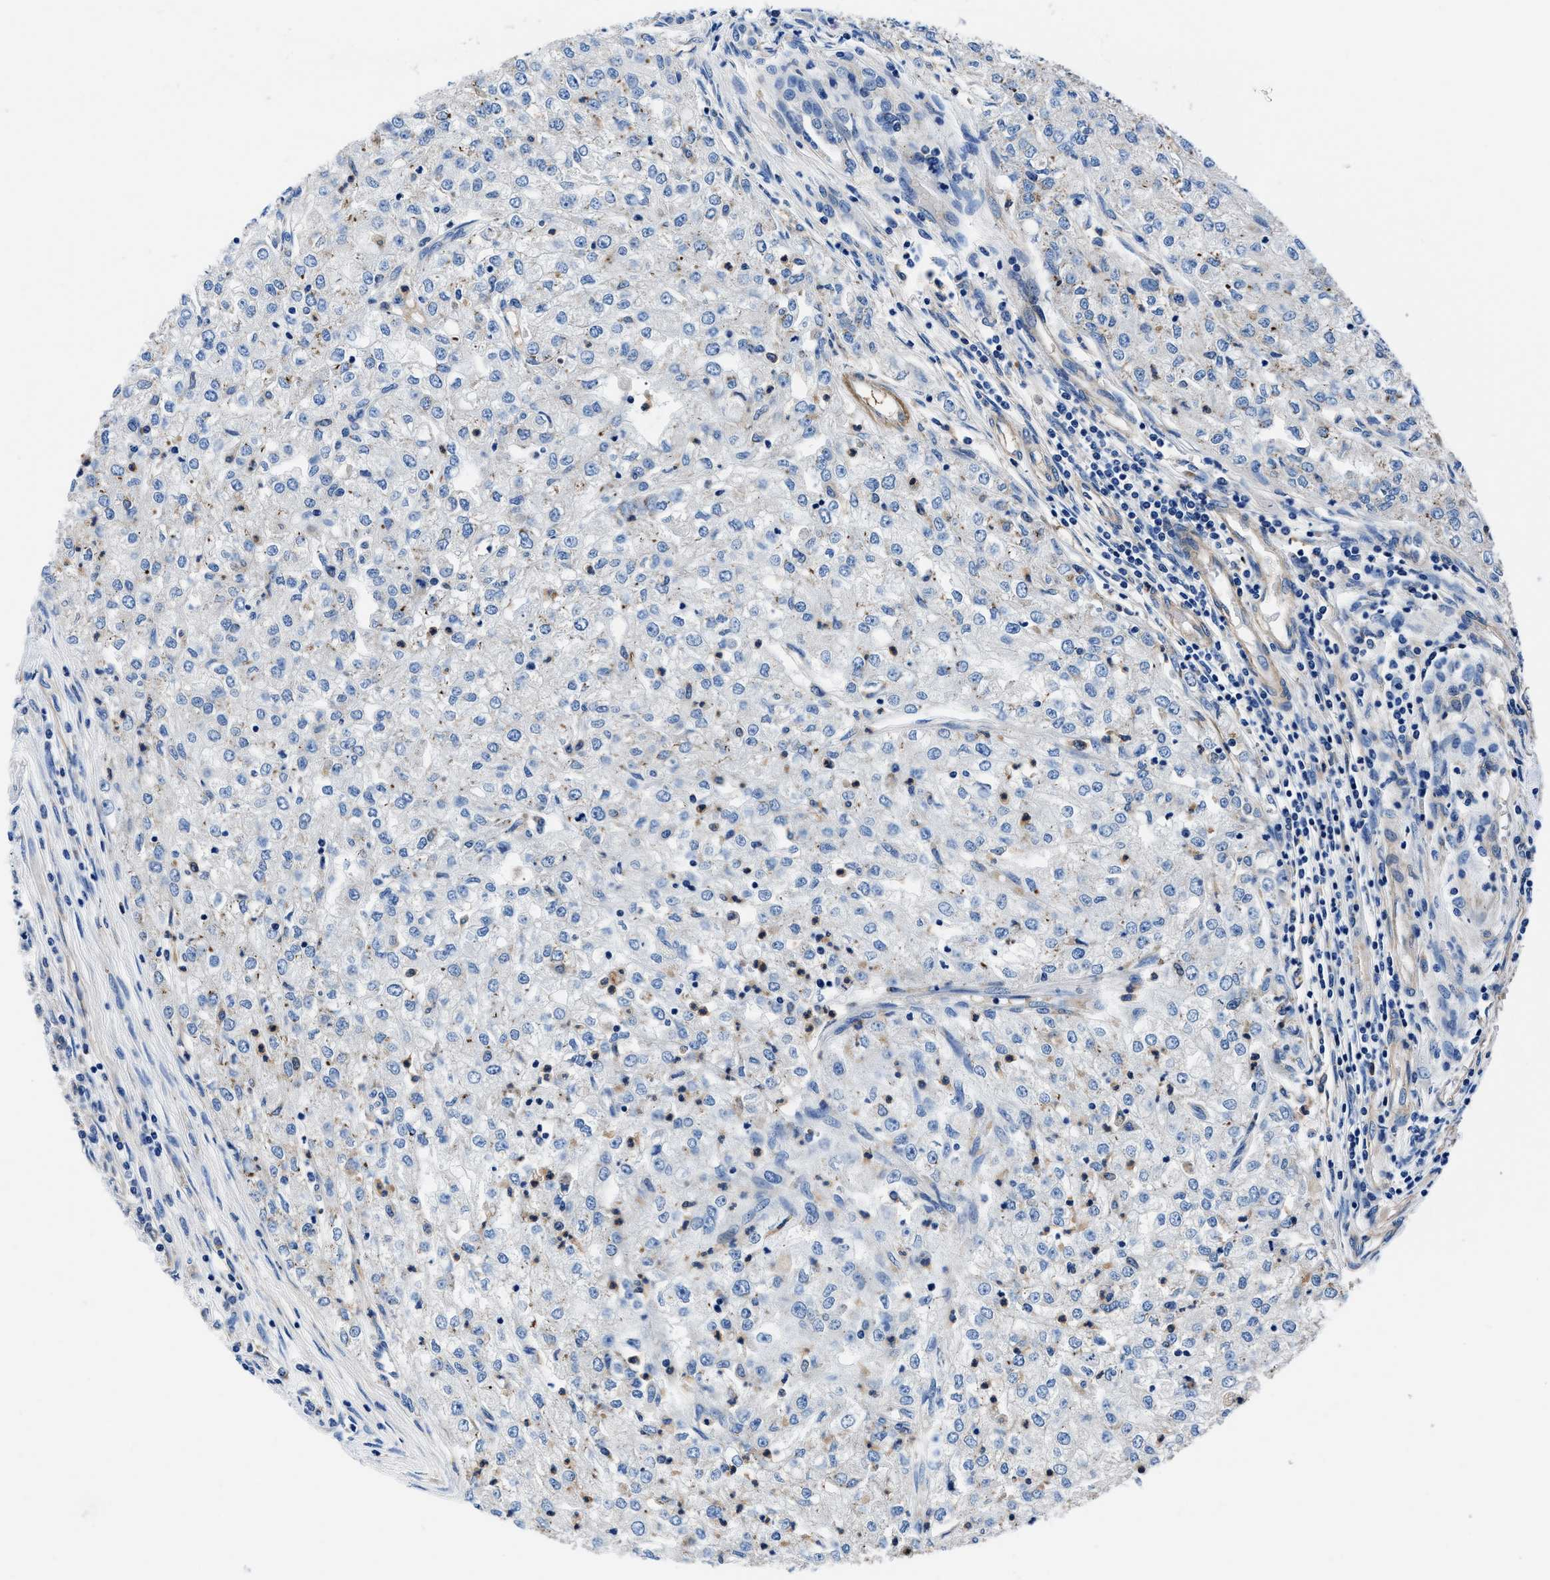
{"staining": {"intensity": "negative", "quantity": "none", "location": "none"}, "tissue": "renal cancer", "cell_type": "Tumor cells", "image_type": "cancer", "snomed": [{"axis": "morphology", "description": "Adenocarcinoma, NOS"}, {"axis": "topography", "description": "Kidney"}], "caption": "Renal adenocarcinoma was stained to show a protein in brown. There is no significant staining in tumor cells. The staining is performed using DAB (3,3'-diaminobenzidine) brown chromogen with nuclei counter-stained in using hematoxylin.", "gene": "NEU1", "patient": {"sex": "female", "age": 54}}